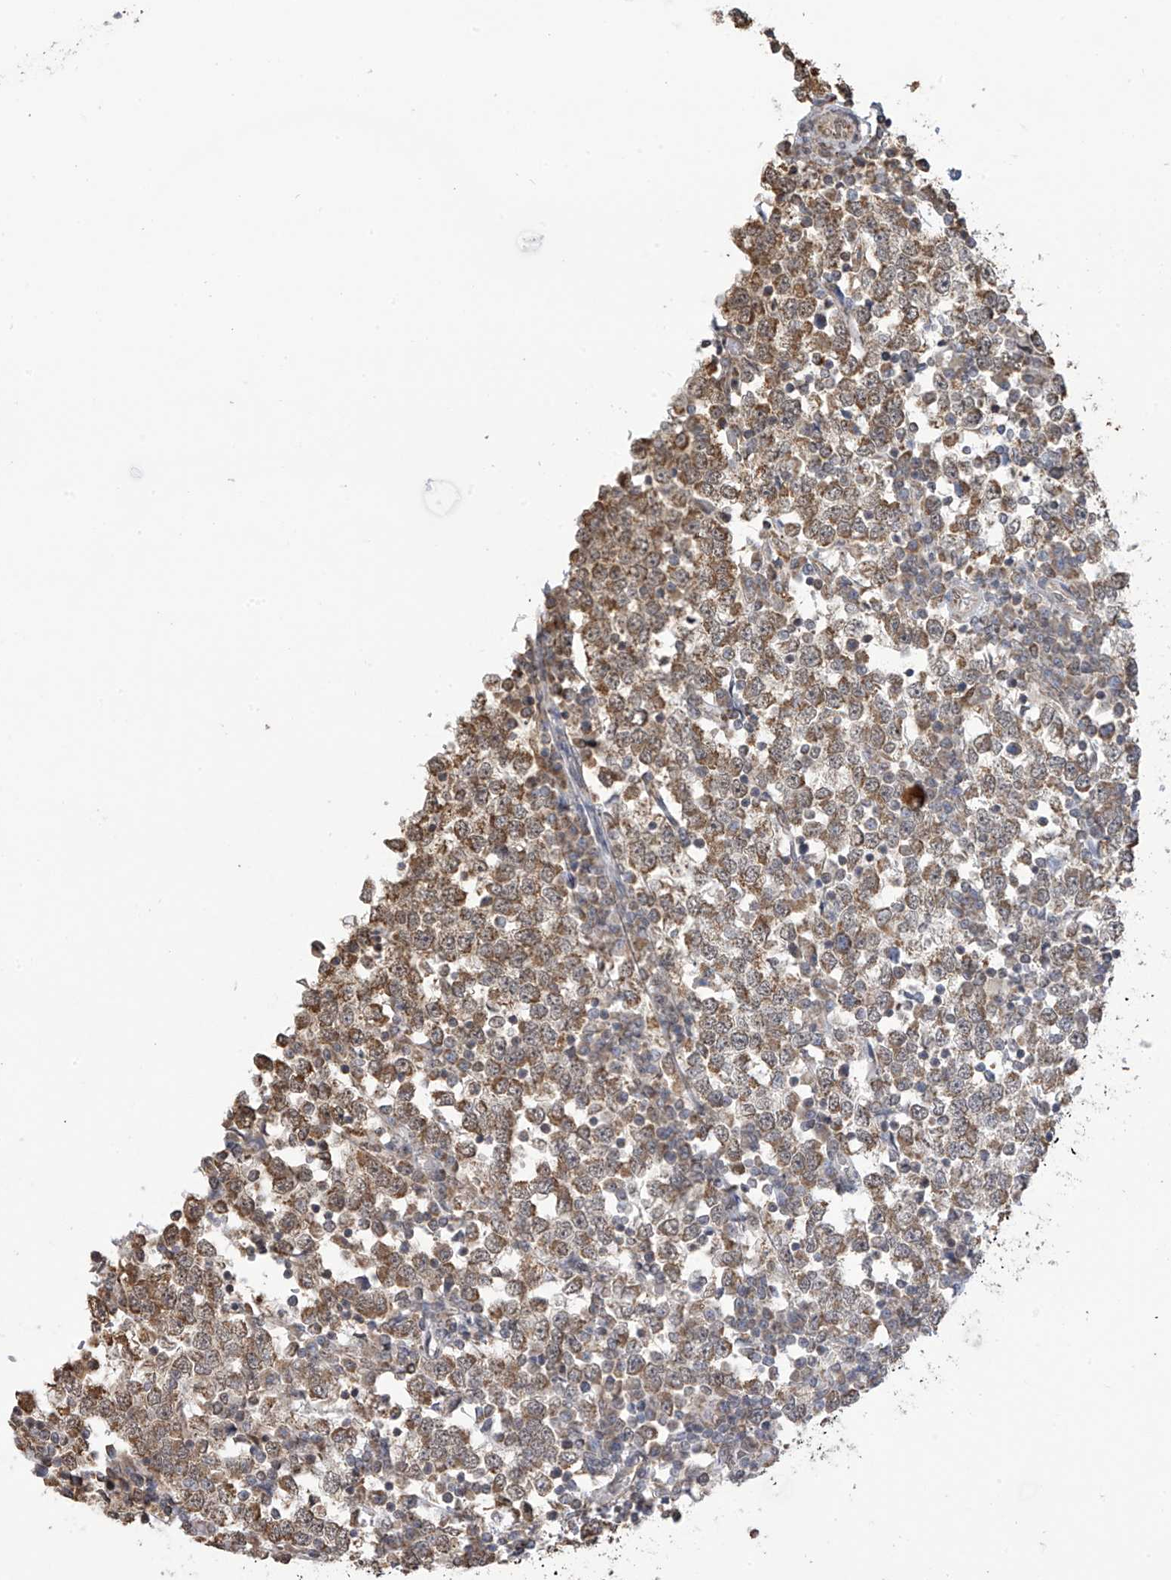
{"staining": {"intensity": "moderate", "quantity": ">75%", "location": "cytoplasmic/membranous,nuclear"}, "tissue": "testis cancer", "cell_type": "Tumor cells", "image_type": "cancer", "snomed": [{"axis": "morphology", "description": "Seminoma, NOS"}, {"axis": "topography", "description": "Testis"}], "caption": "IHC image of human seminoma (testis) stained for a protein (brown), which exhibits medium levels of moderate cytoplasmic/membranous and nuclear positivity in approximately >75% of tumor cells.", "gene": "KIAA1522", "patient": {"sex": "male", "age": 65}}